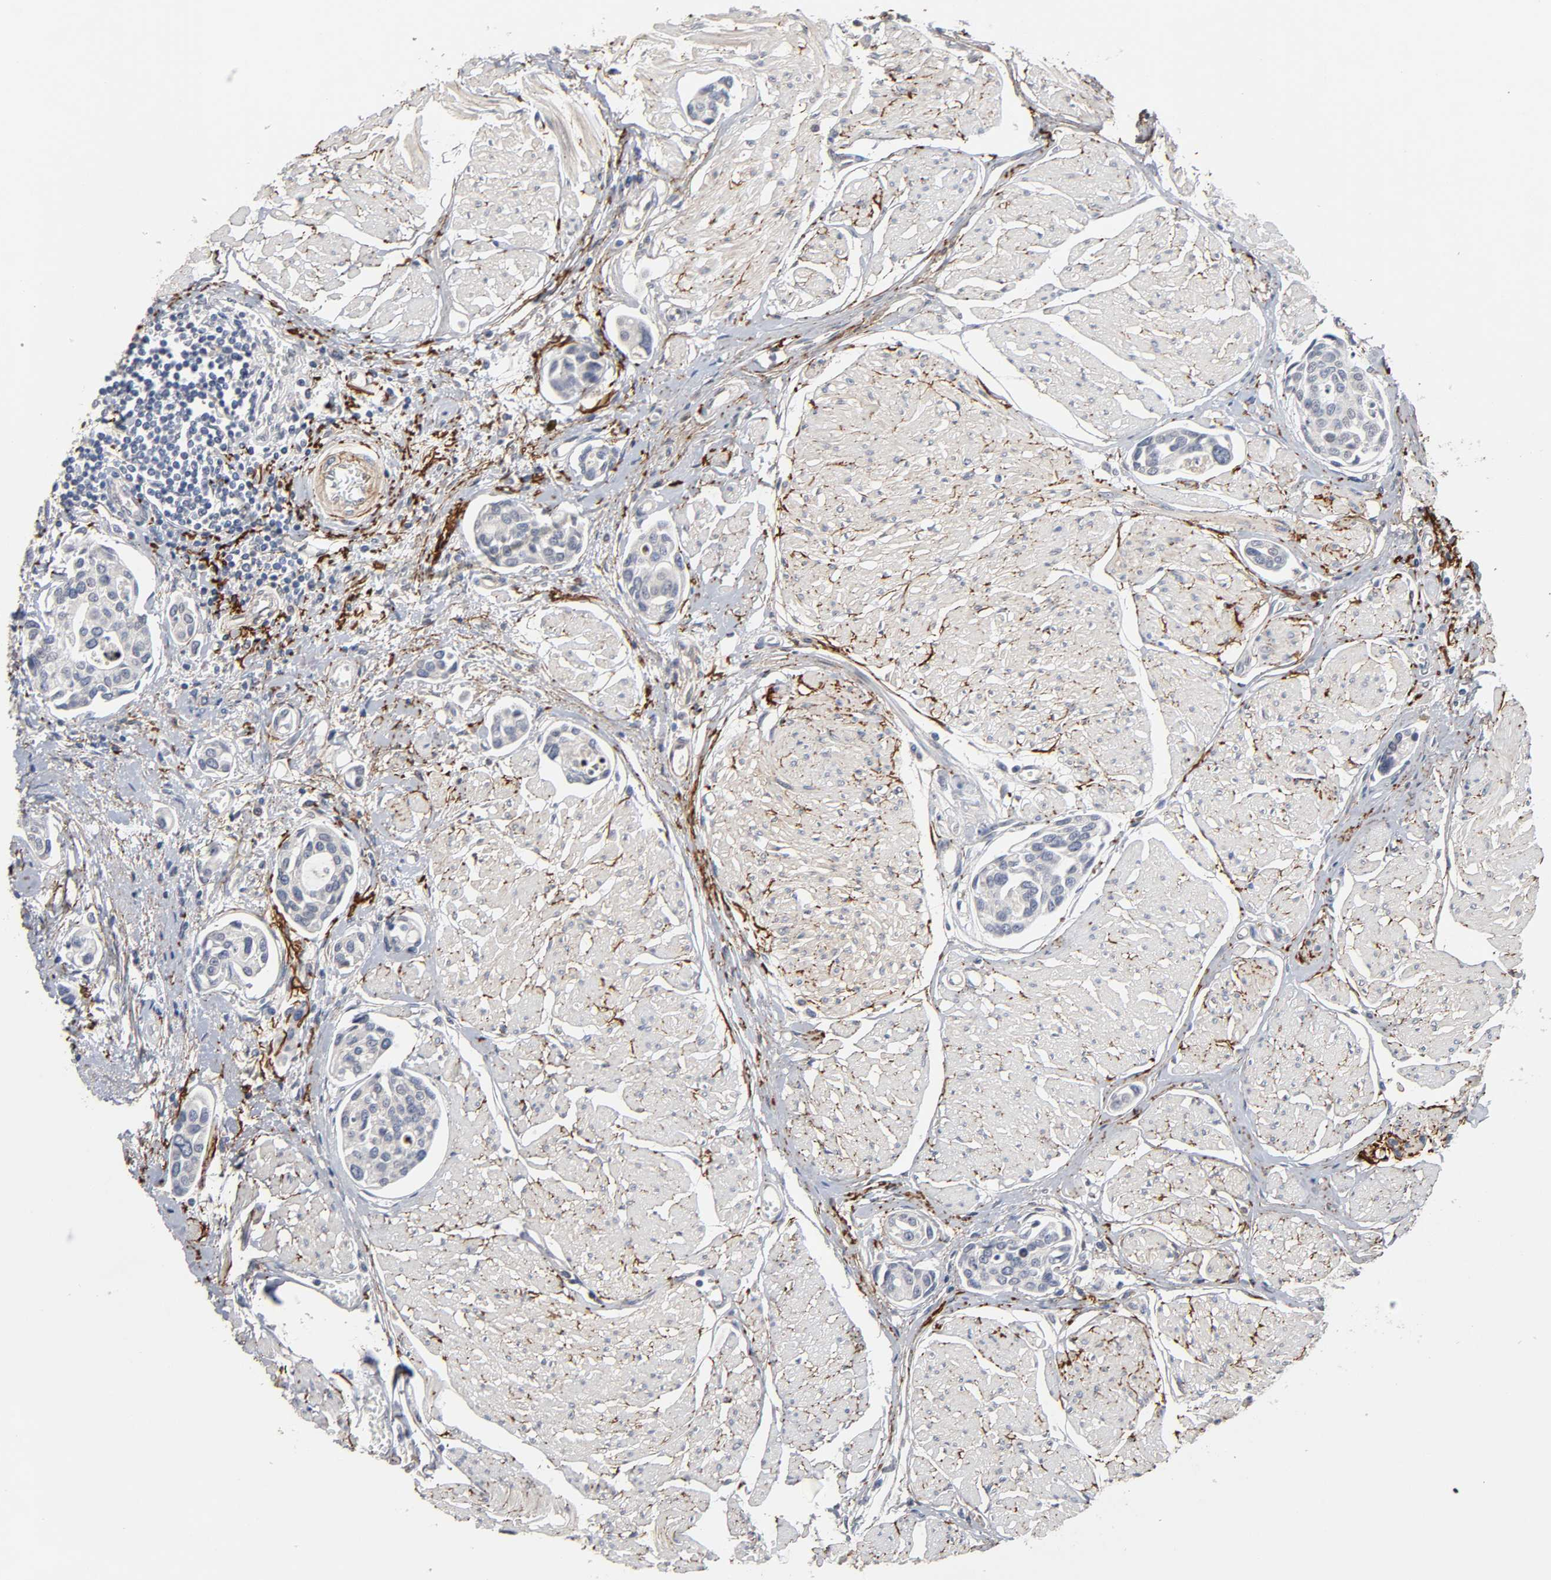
{"staining": {"intensity": "negative", "quantity": "none", "location": "none"}, "tissue": "urothelial cancer", "cell_type": "Tumor cells", "image_type": "cancer", "snomed": [{"axis": "morphology", "description": "Urothelial carcinoma, High grade"}, {"axis": "topography", "description": "Urinary bladder"}], "caption": "Tumor cells show no significant protein positivity in high-grade urothelial carcinoma.", "gene": "HDLBP", "patient": {"sex": "male", "age": 78}}